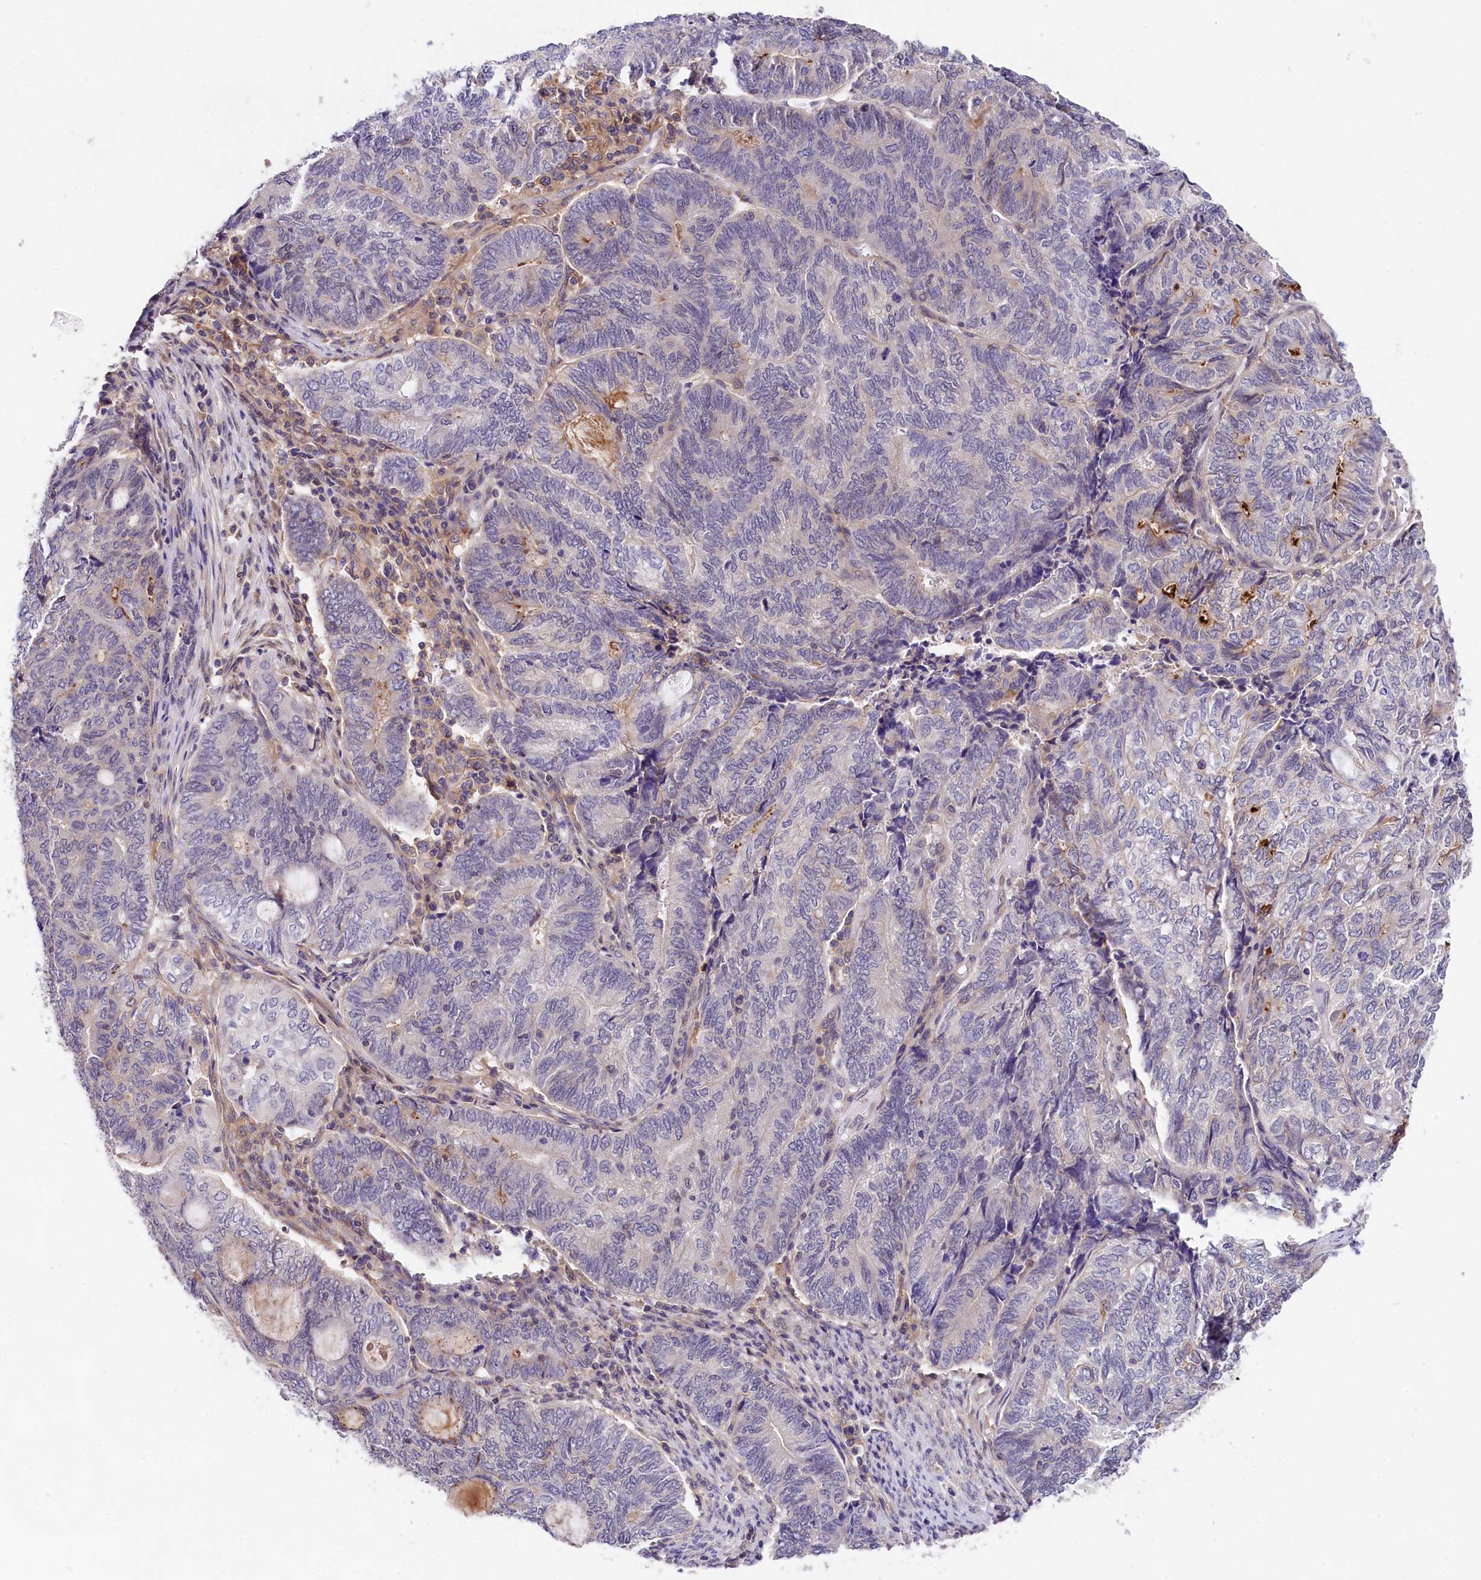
{"staining": {"intensity": "negative", "quantity": "none", "location": "none"}, "tissue": "endometrial cancer", "cell_type": "Tumor cells", "image_type": "cancer", "snomed": [{"axis": "morphology", "description": "Adenocarcinoma, NOS"}, {"axis": "topography", "description": "Uterus"}, {"axis": "topography", "description": "Endometrium"}], "caption": "Endometrial cancer was stained to show a protein in brown. There is no significant positivity in tumor cells. (DAB (3,3'-diaminobenzidine) IHC visualized using brightfield microscopy, high magnification).", "gene": "OAS3", "patient": {"sex": "female", "age": 70}}